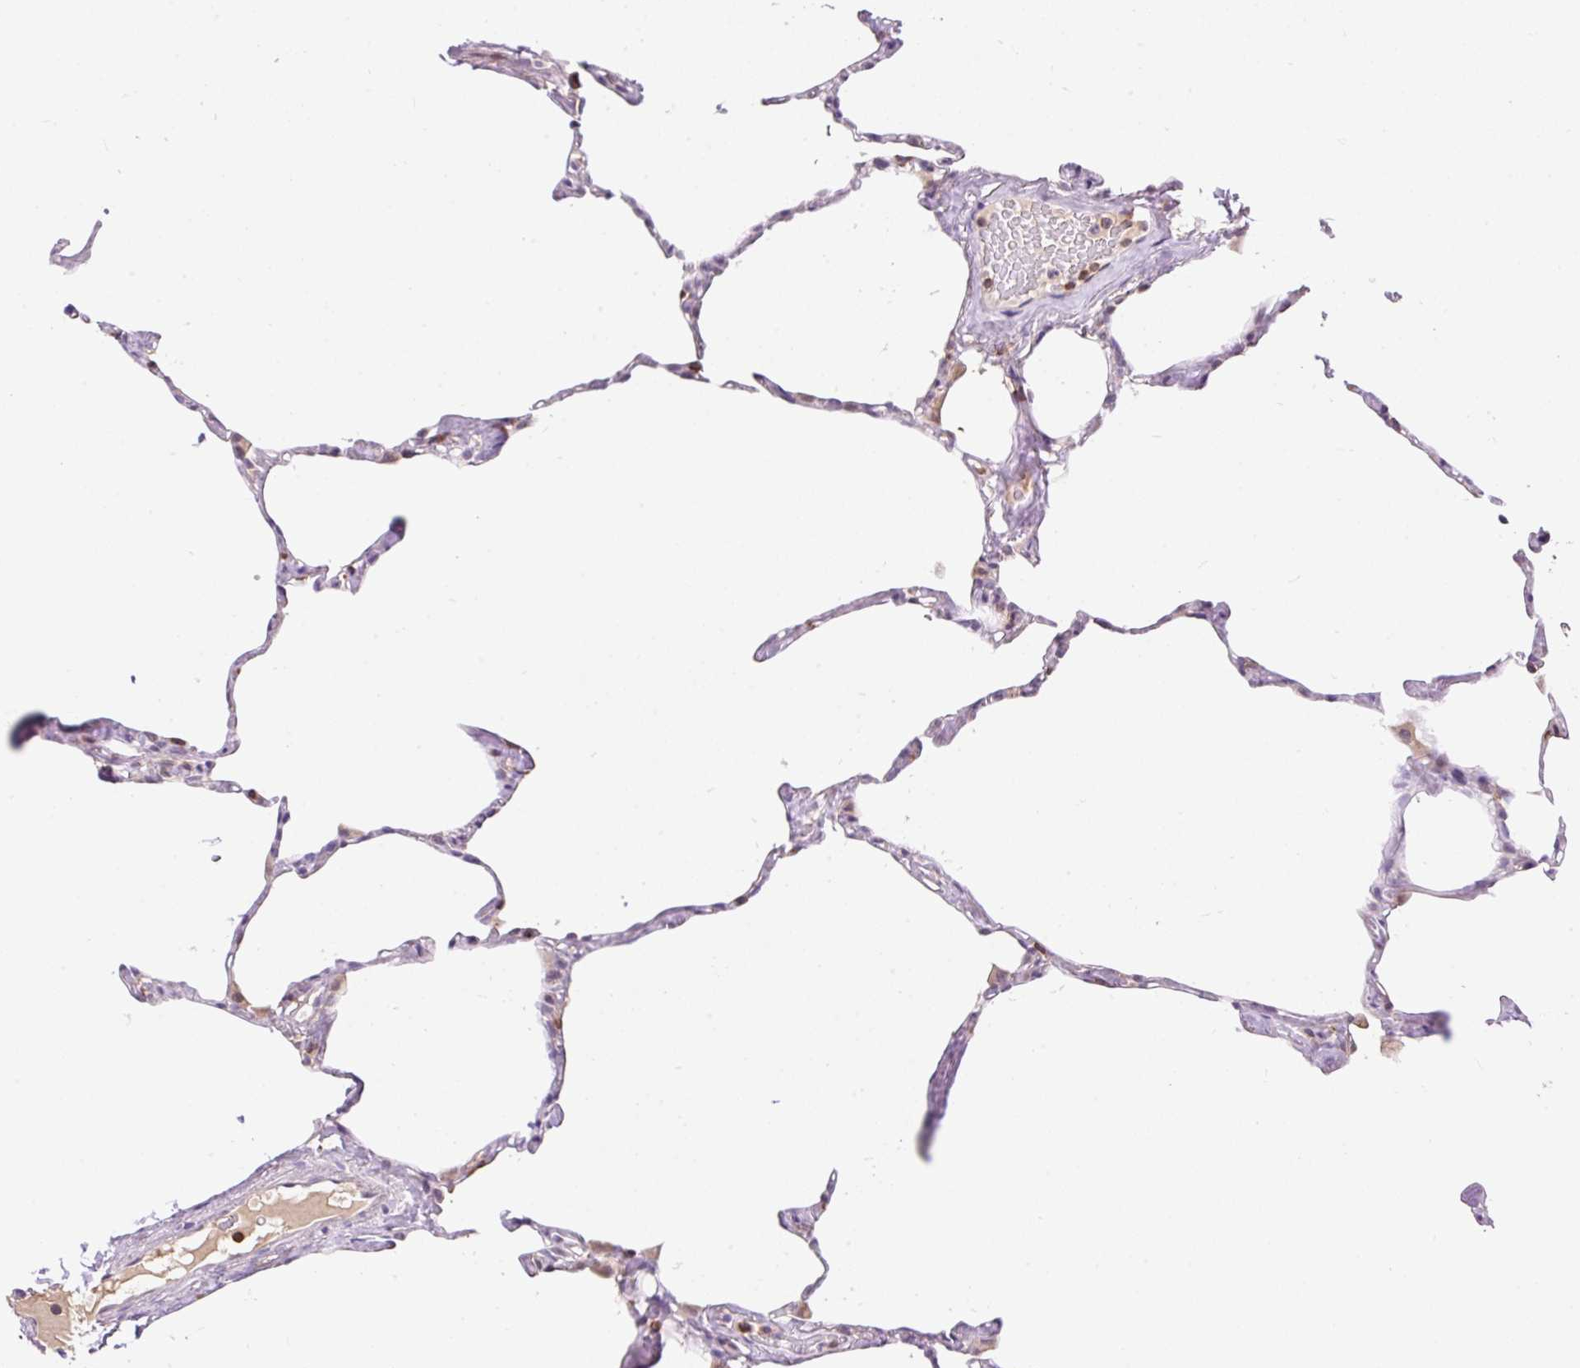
{"staining": {"intensity": "negative", "quantity": "none", "location": "none"}, "tissue": "lung", "cell_type": "Alveolar cells", "image_type": "normal", "snomed": [{"axis": "morphology", "description": "Normal tissue, NOS"}, {"axis": "topography", "description": "Lung"}], "caption": "The immunohistochemistry image has no significant positivity in alveolar cells of lung.", "gene": "CARD11", "patient": {"sex": "male", "age": 65}}